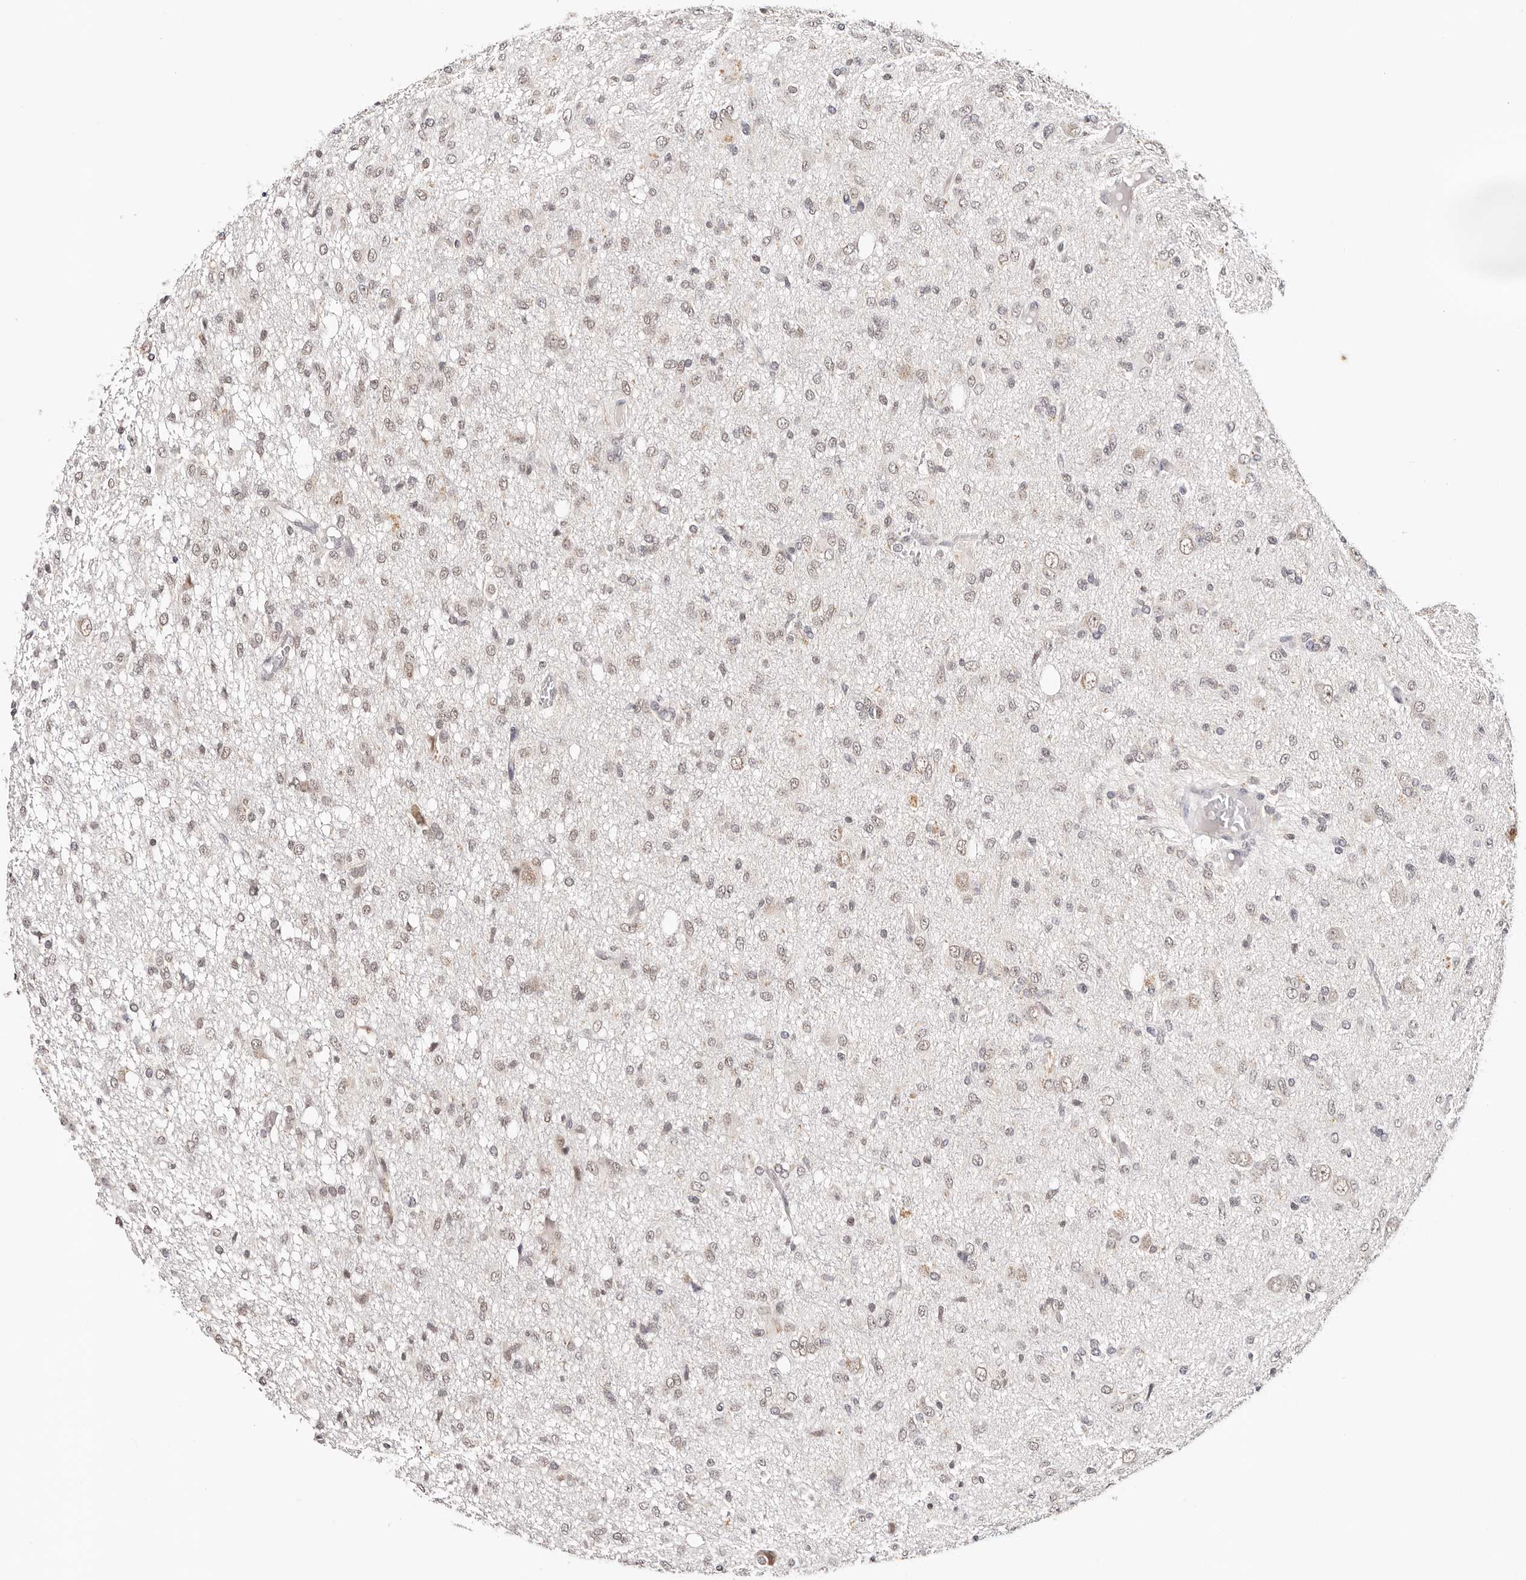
{"staining": {"intensity": "weak", "quantity": ">75%", "location": "nuclear"}, "tissue": "glioma", "cell_type": "Tumor cells", "image_type": "cancer", "snomed": [{"axis": "morphology", "description": "Glioma, malignant, High grade"}, {"axis": "topography", "description": "Brain"}], "caption": "This micrograph displays malignant high-grade glioma stained with immunohistochemistry to label a protein in brown. The nuclear of tumor cells show weak positivity for the protein. Nuclei are counter-stained blue.", "gene": "VIPAS39", "patient": {"sex": "female", "age": 59}}